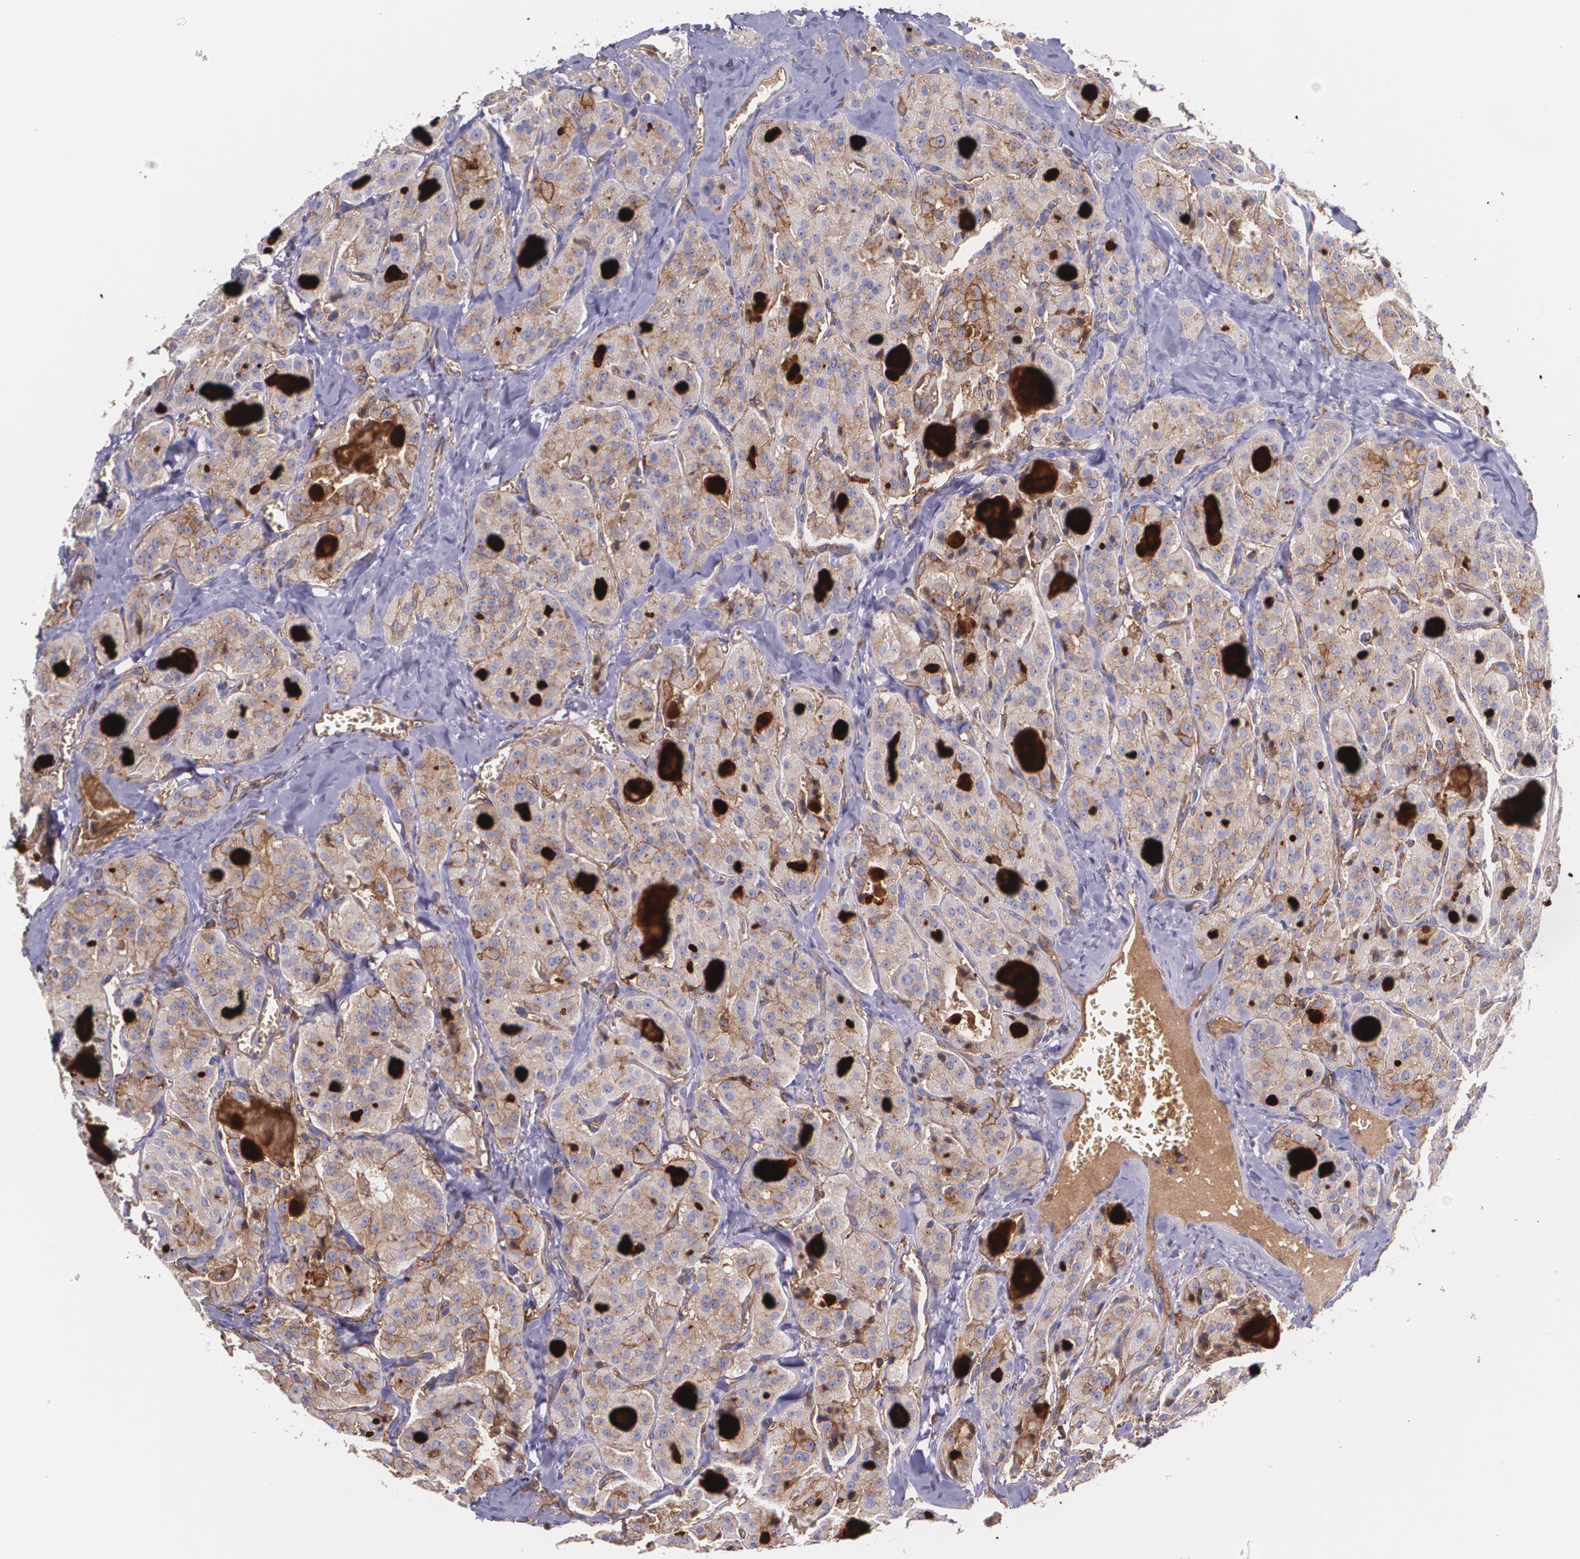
{"staining": {"intensity": "moderate", "quantity": "25%-75%", "location": "cytoplasmic/membranous"}, "tissue": "thyroid cancer", "cell_type": "Tumor cells", "image_type": "cancer", "snomed": [{"axis": "morphology", "description": "Carcinoma, NOS"}, {"axis": "topography", "description": "Thyroid gland"}], "caption": "Carcinoma (thyroid) was stained to show a protein in brown. There is medium levels of moderate cytoplasmic/membranous staining in approximately 25%-75% of tumor cells.", "gene": "B2M", "patient": {"sex": "male", "age": 76}}